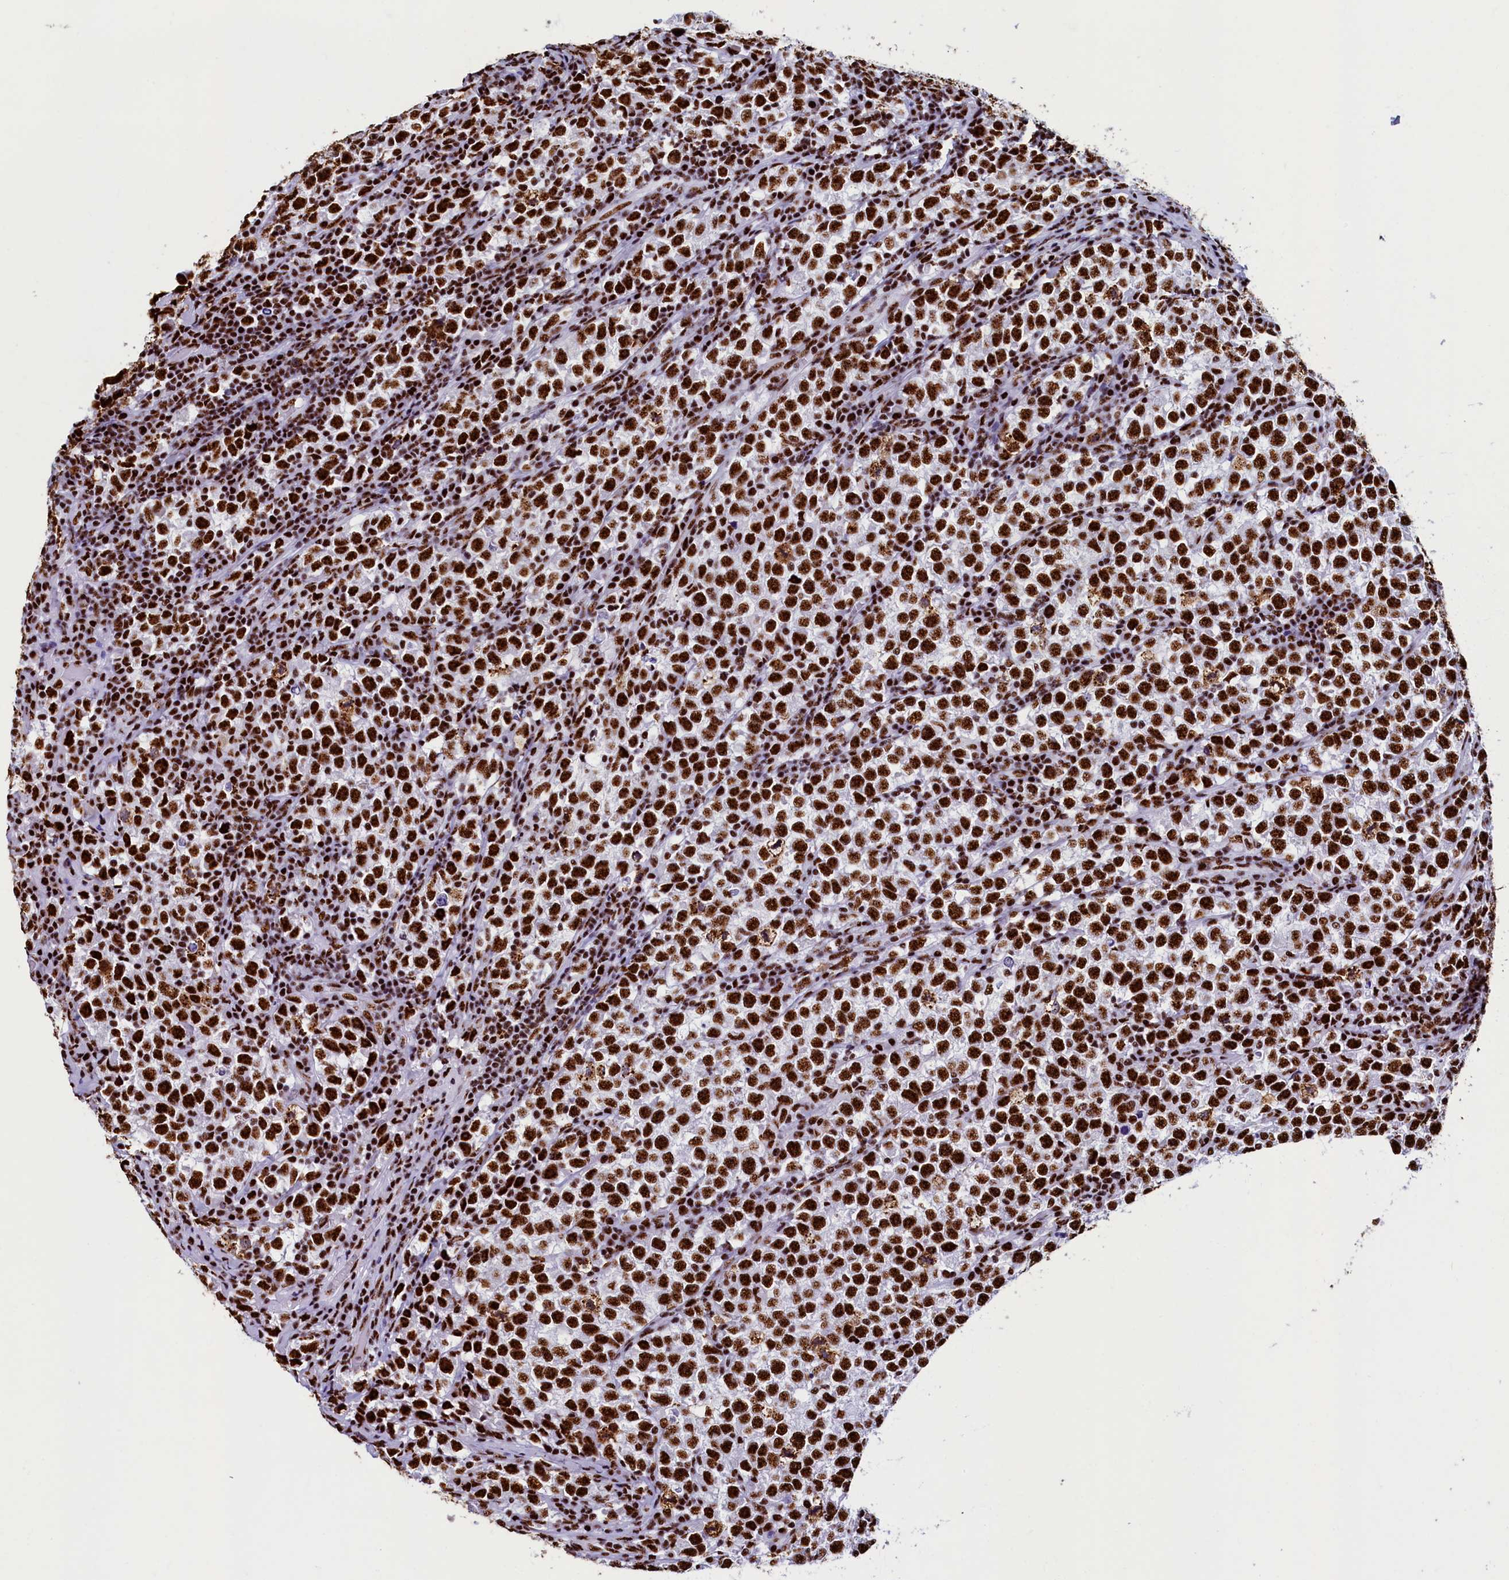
{"staining": {"intensity": "strong", "quantity": ">75%", "location": "nuclear"}, "tissue": "testis cancer", "cell_type": "Tumor cells", "image_type": "cancer", "snomed": [{"axis": "morphology", "description": "Normal tissue, NOS"}, {"axis": "morphology", "description": "Seminoma, NOS"}, {"axis": "topography", "description": "Testis"}], "caption": "Immunohistochemistry (IHC) photomicrograph of testis cancer stained for a protein (brown), which shows high levels of strong nuclear staining in about >75% of tumor cells.", "gene": "SRRM2", "patient": {"sex": "male", "age": 43}}